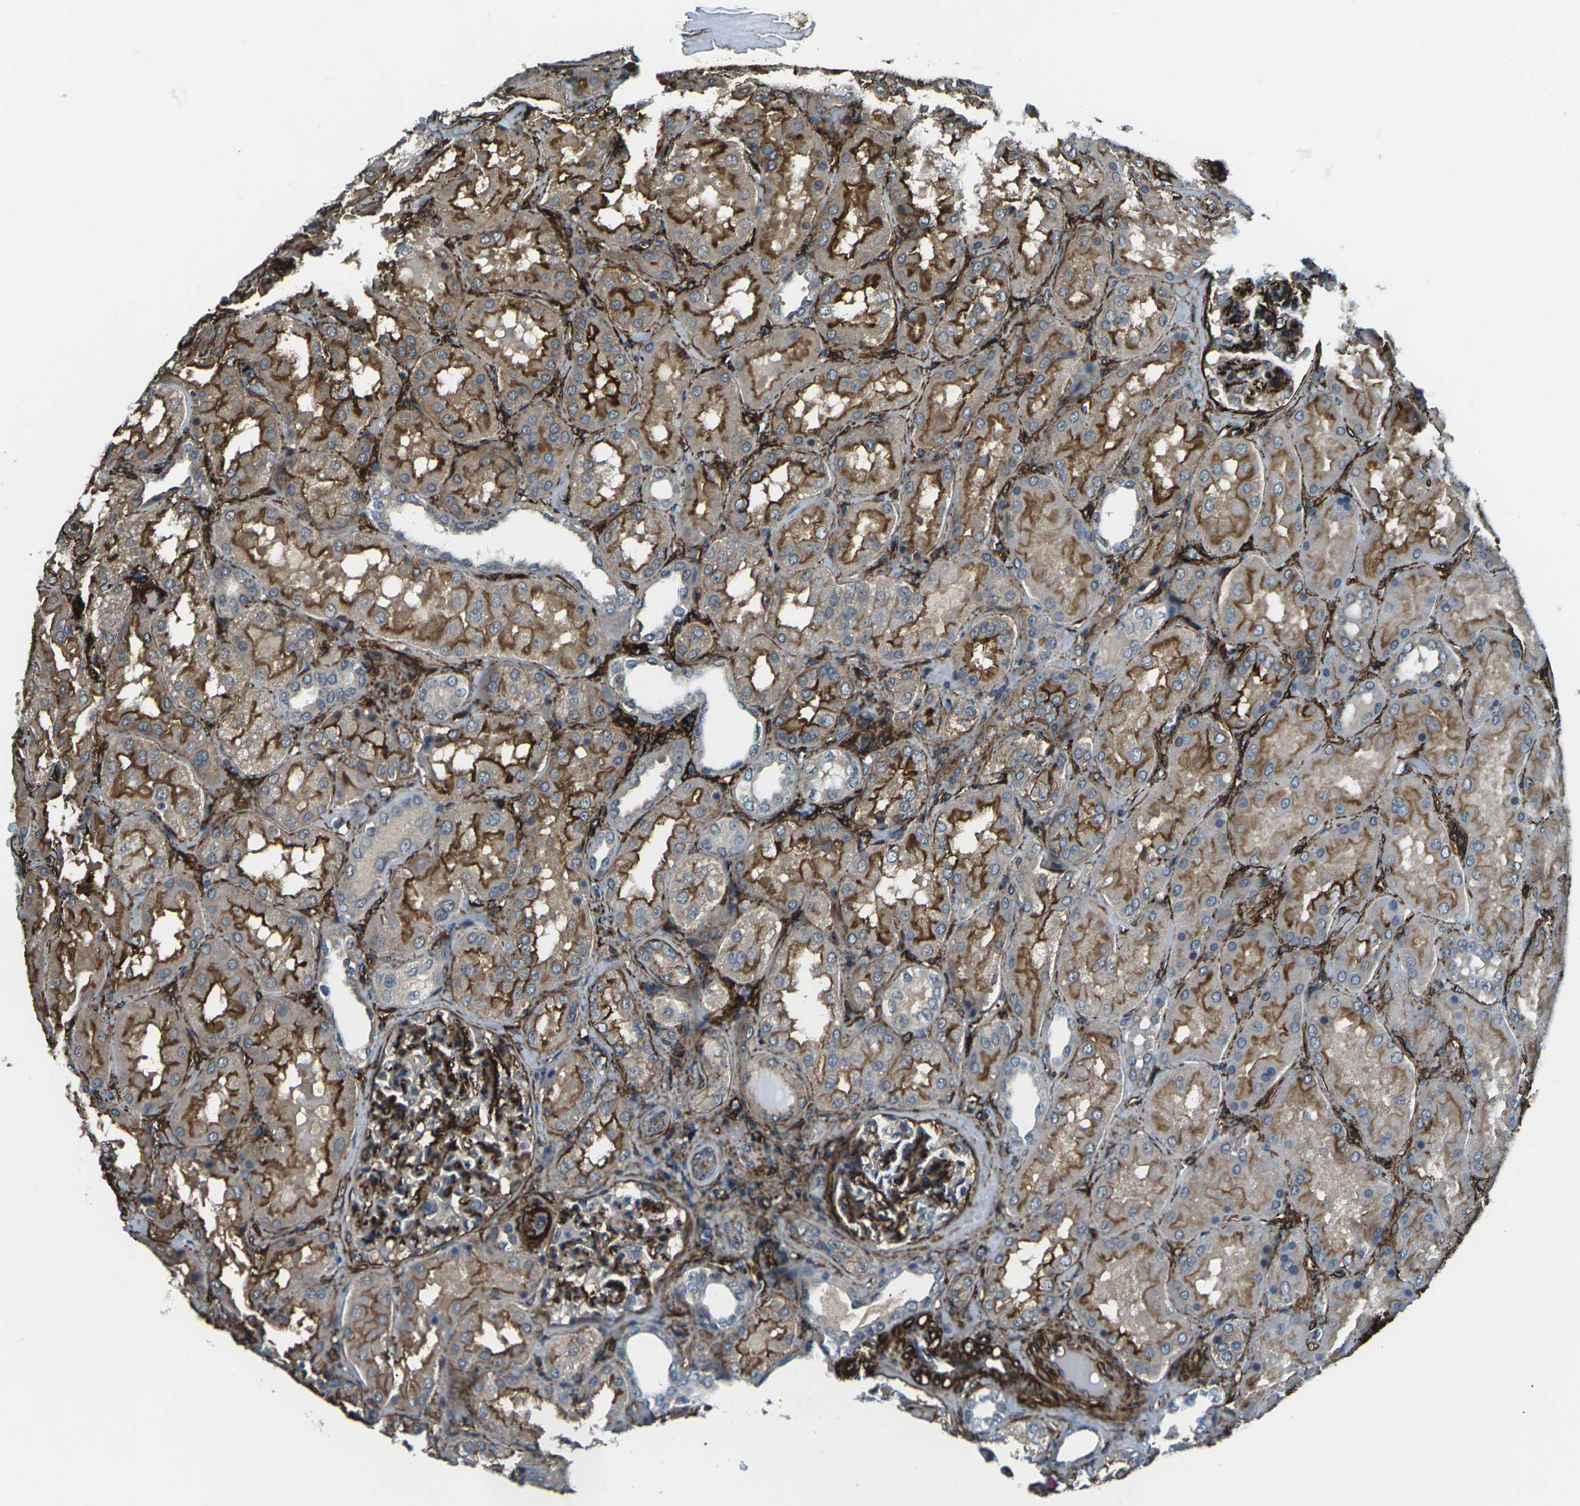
{"staining": {"intensity": "strong", "quantity": "25%-75%", "location": "cytoplasmic/membranous"}, "tissue": "kidney", "cell_type": "Cells in glomeruli", "image_type": "normal", "snomed": [{"axis": "morphology", "description": "Normal tissue, NOS"}, {"axis": "topography", "description": "Kidney"}], "caption": "Strong cytoplasmic/membranous positivity for a protein is identified in about 25%-75% of cells in glomeruli of benign kidney using immunohistochemistry.", "gene": "GRAMD1C", "patient": {"sex": "female", "age": 56}}